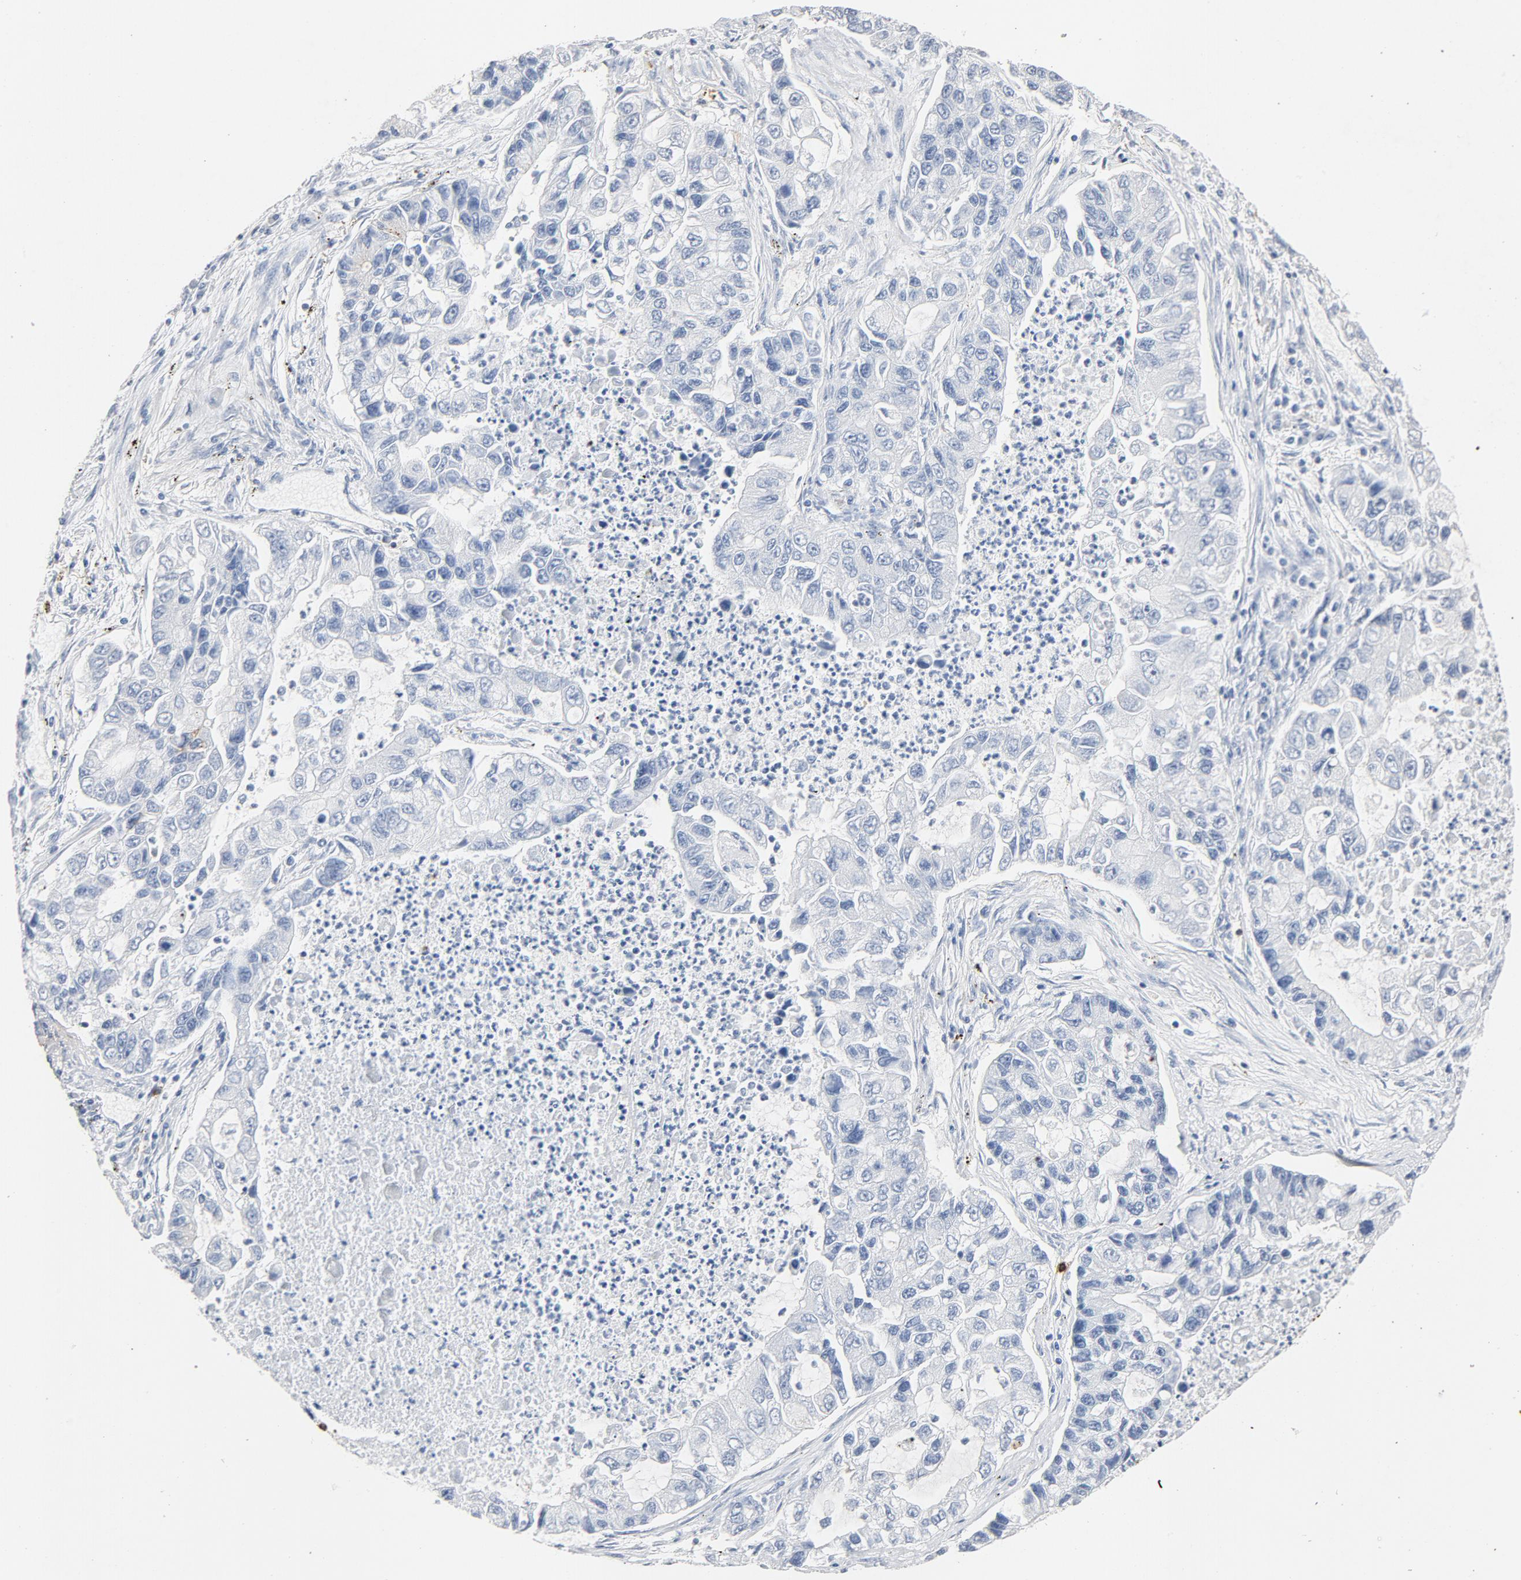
{"staining": {"intensity": "negative", "quantity": "none", "location": "none"}, "tissue": "lung cancer", "cell_type": "Tumor cells", "image_type": "cancer", "snomed": [{"axis": "morphology", "description": "Adenocarcinoma, NOS"}, {"axis": "topography", "description": "Lung"}], "caption": "An immunohistochemistry histopathology image of lung cancer is shown. There is no staining in tumor cells of lung cancer.", "gene": "PTPRB", "patient": {"sex": "female", "age": 51}}